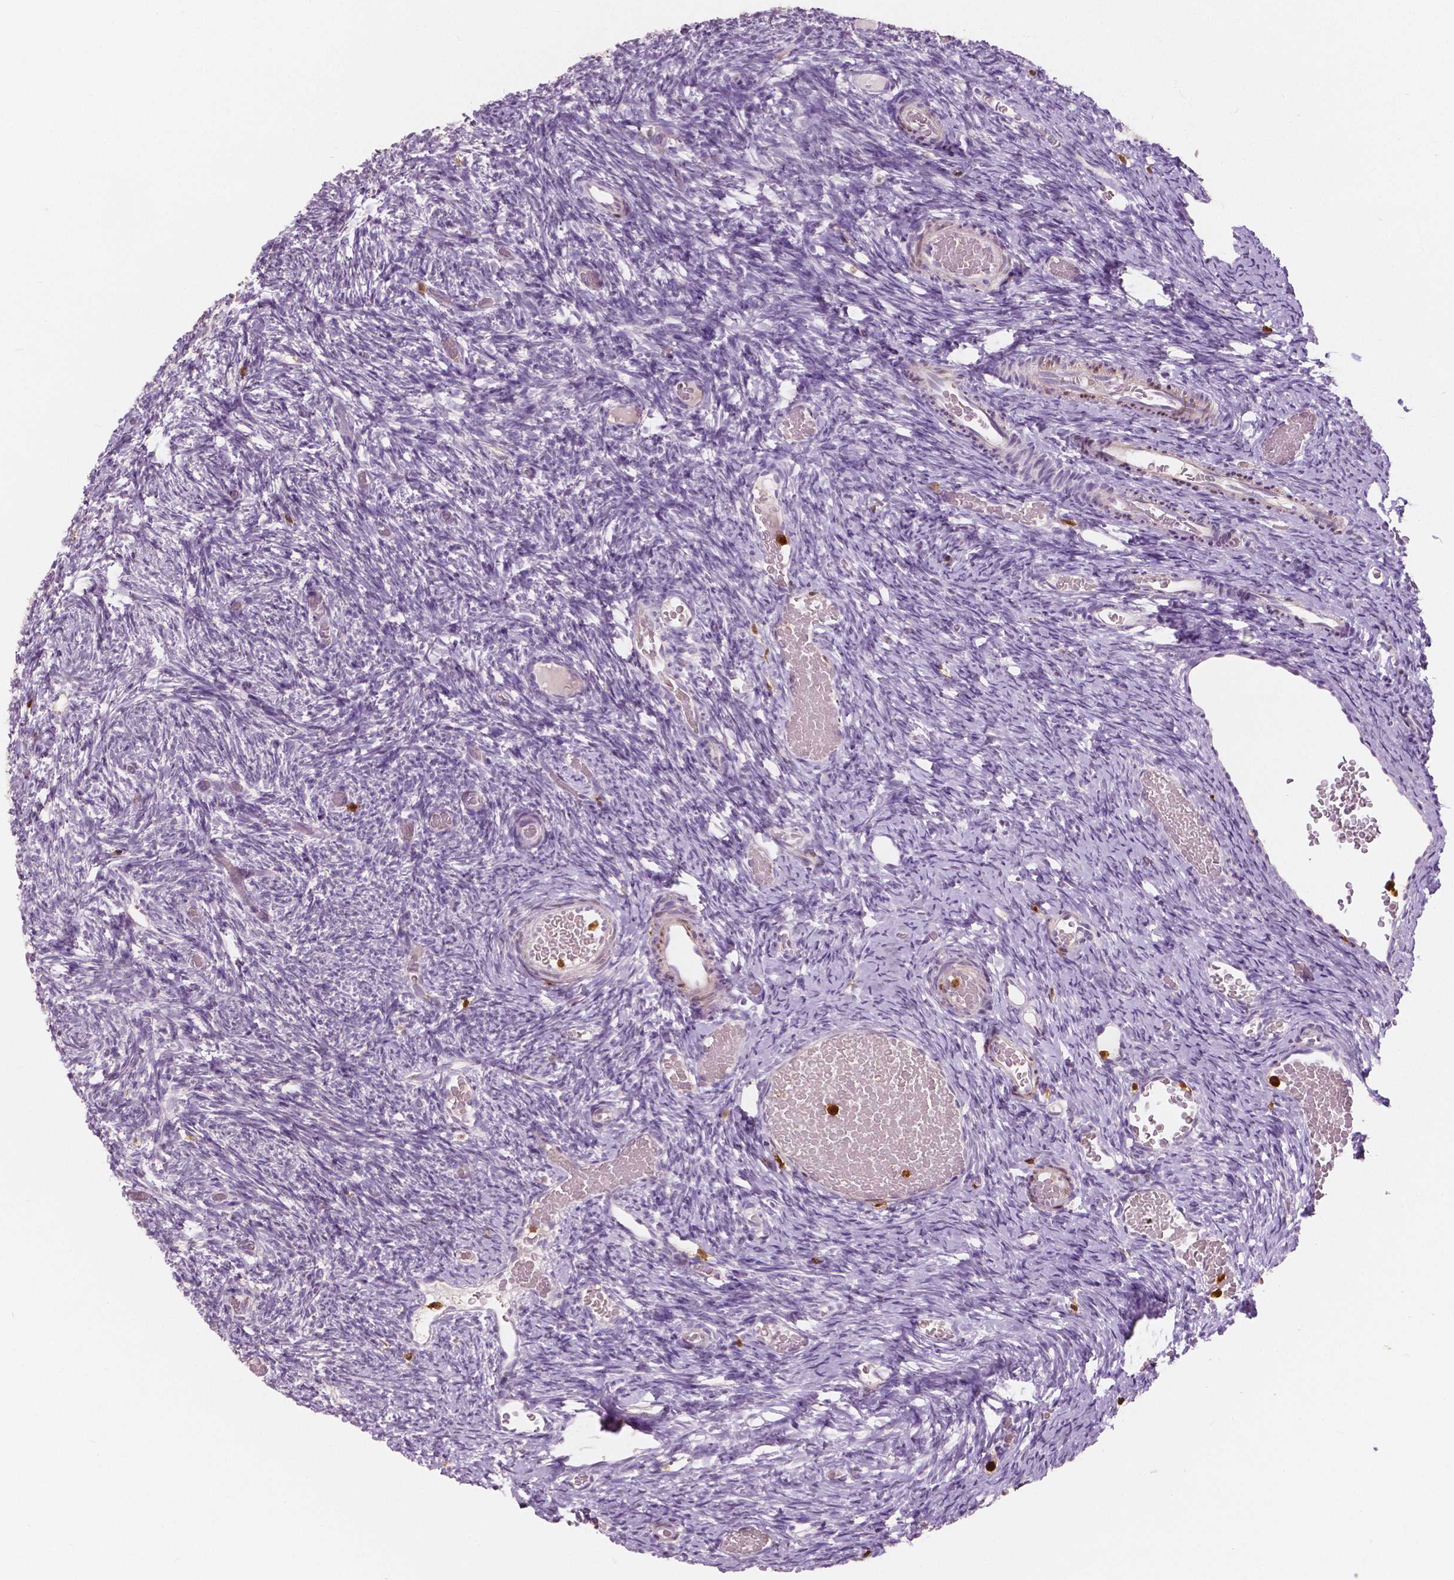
{"staining": {"intensity": "negative", "quantity": "none", "location": "none"}, "tissue": "ovary", "cell_type": "Follicle cells", "image_type": "normal", "snomed": [{"axis": "morphology", "description": "Normal tissue, NOS"}, {"axis": "topography", "description": "Ovary"}], "caption": "High power microscopy image of an immunohistochemistry (IHC) image of benign ovary, revealing no significant expression in follicle cells. Nuclei are stained in blue.", "gene": "S100A4", "patient": {"sex": "female", "age": 39}}